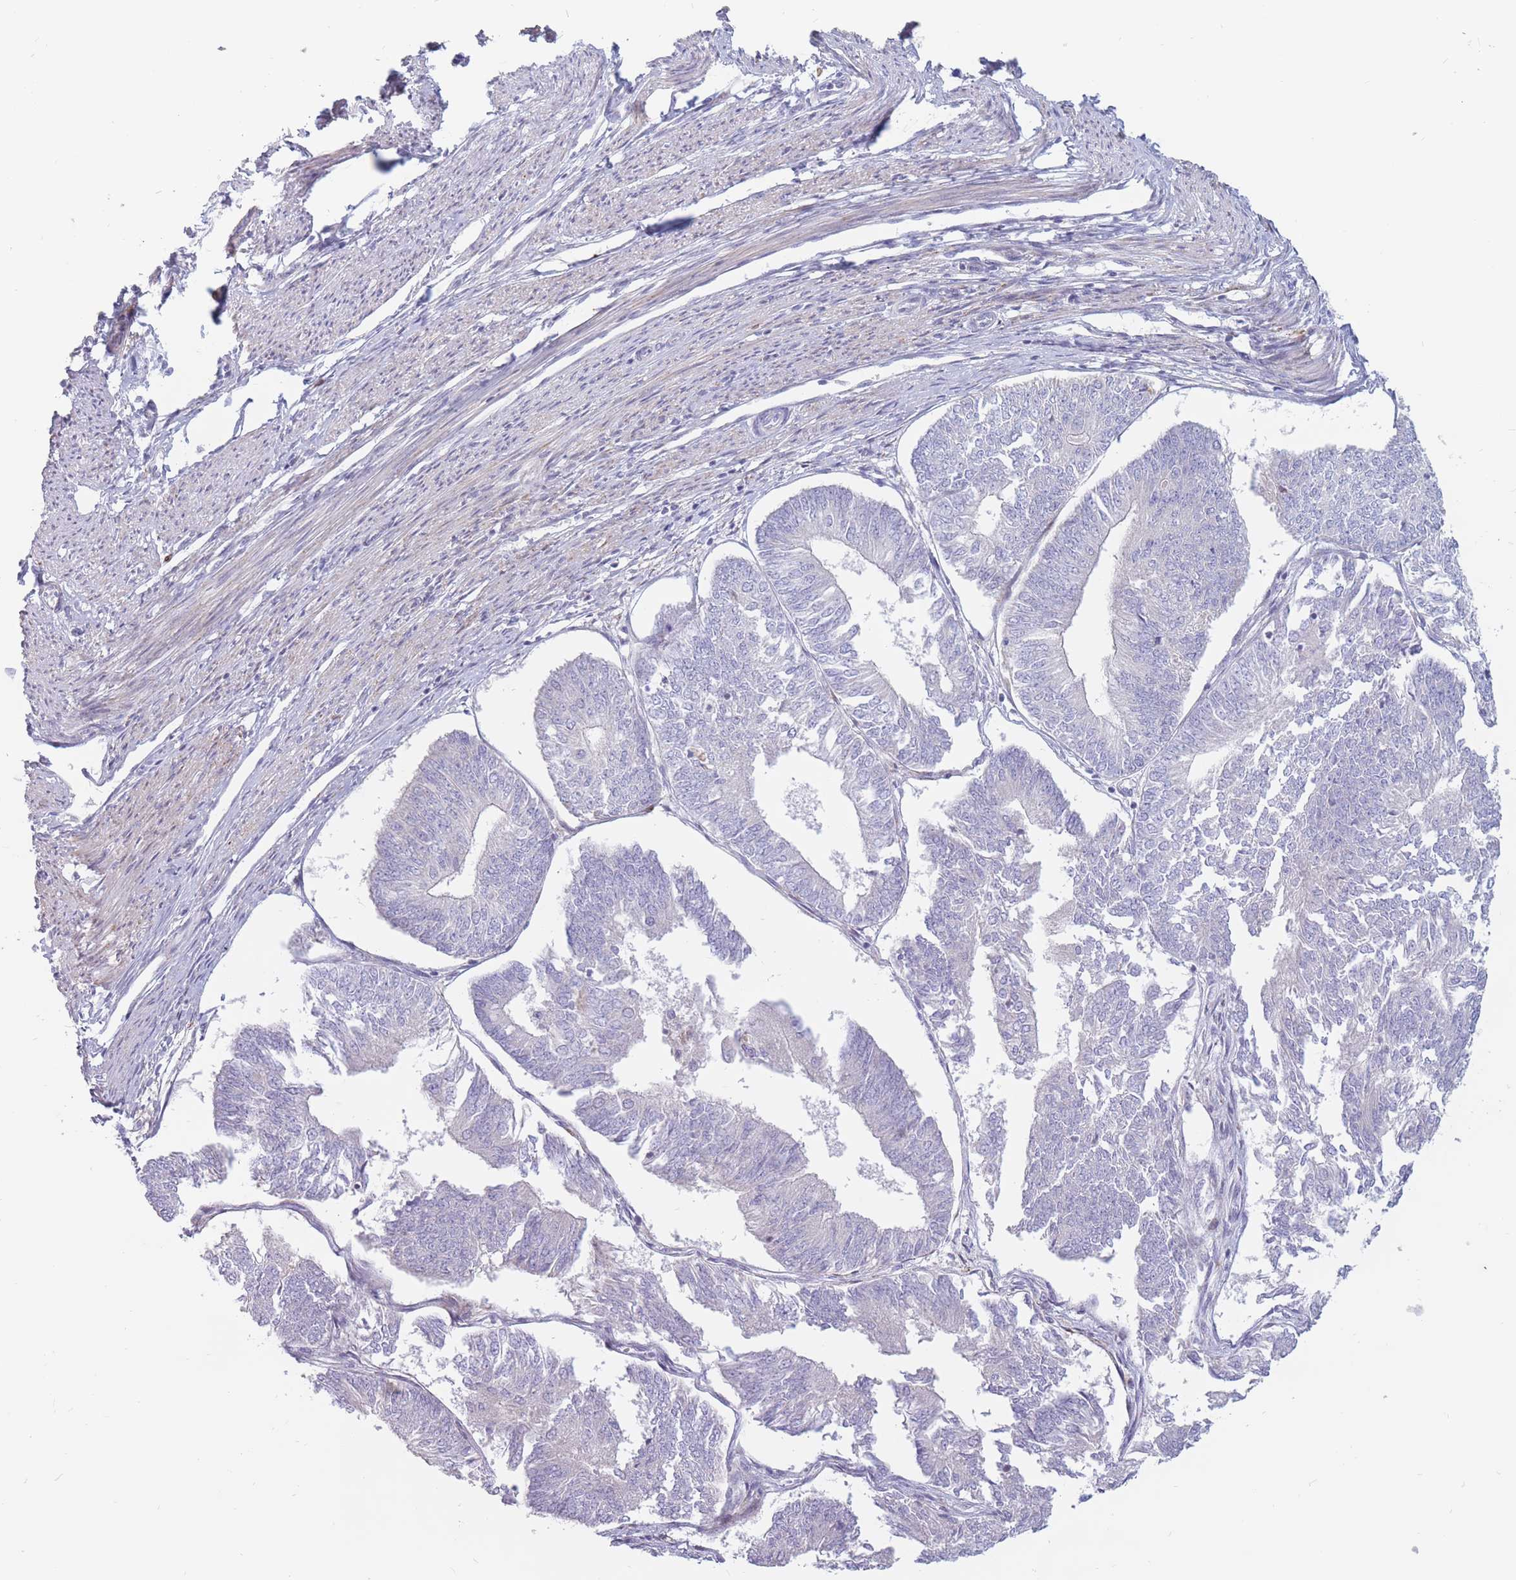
{"staining": {"intensity": "negative", "quantity": "none", "location": "none"}, "tissue": "endometrial cancer", "cell_type": "Tumor cells", "image_type": "cancer", "snomed": [{"axis": "morphology", "description": "Adenocarcinoma, NOS"}, {"axis": "topography", "description": "Endometrium"}], "caption": "DAB immunohistochemical staining of endometrial cancer (adenocarcinoma) displays no significant expression in tumor cells.", "gene": "PTGDR", "patient": {"sex": "female", "age": 58}}